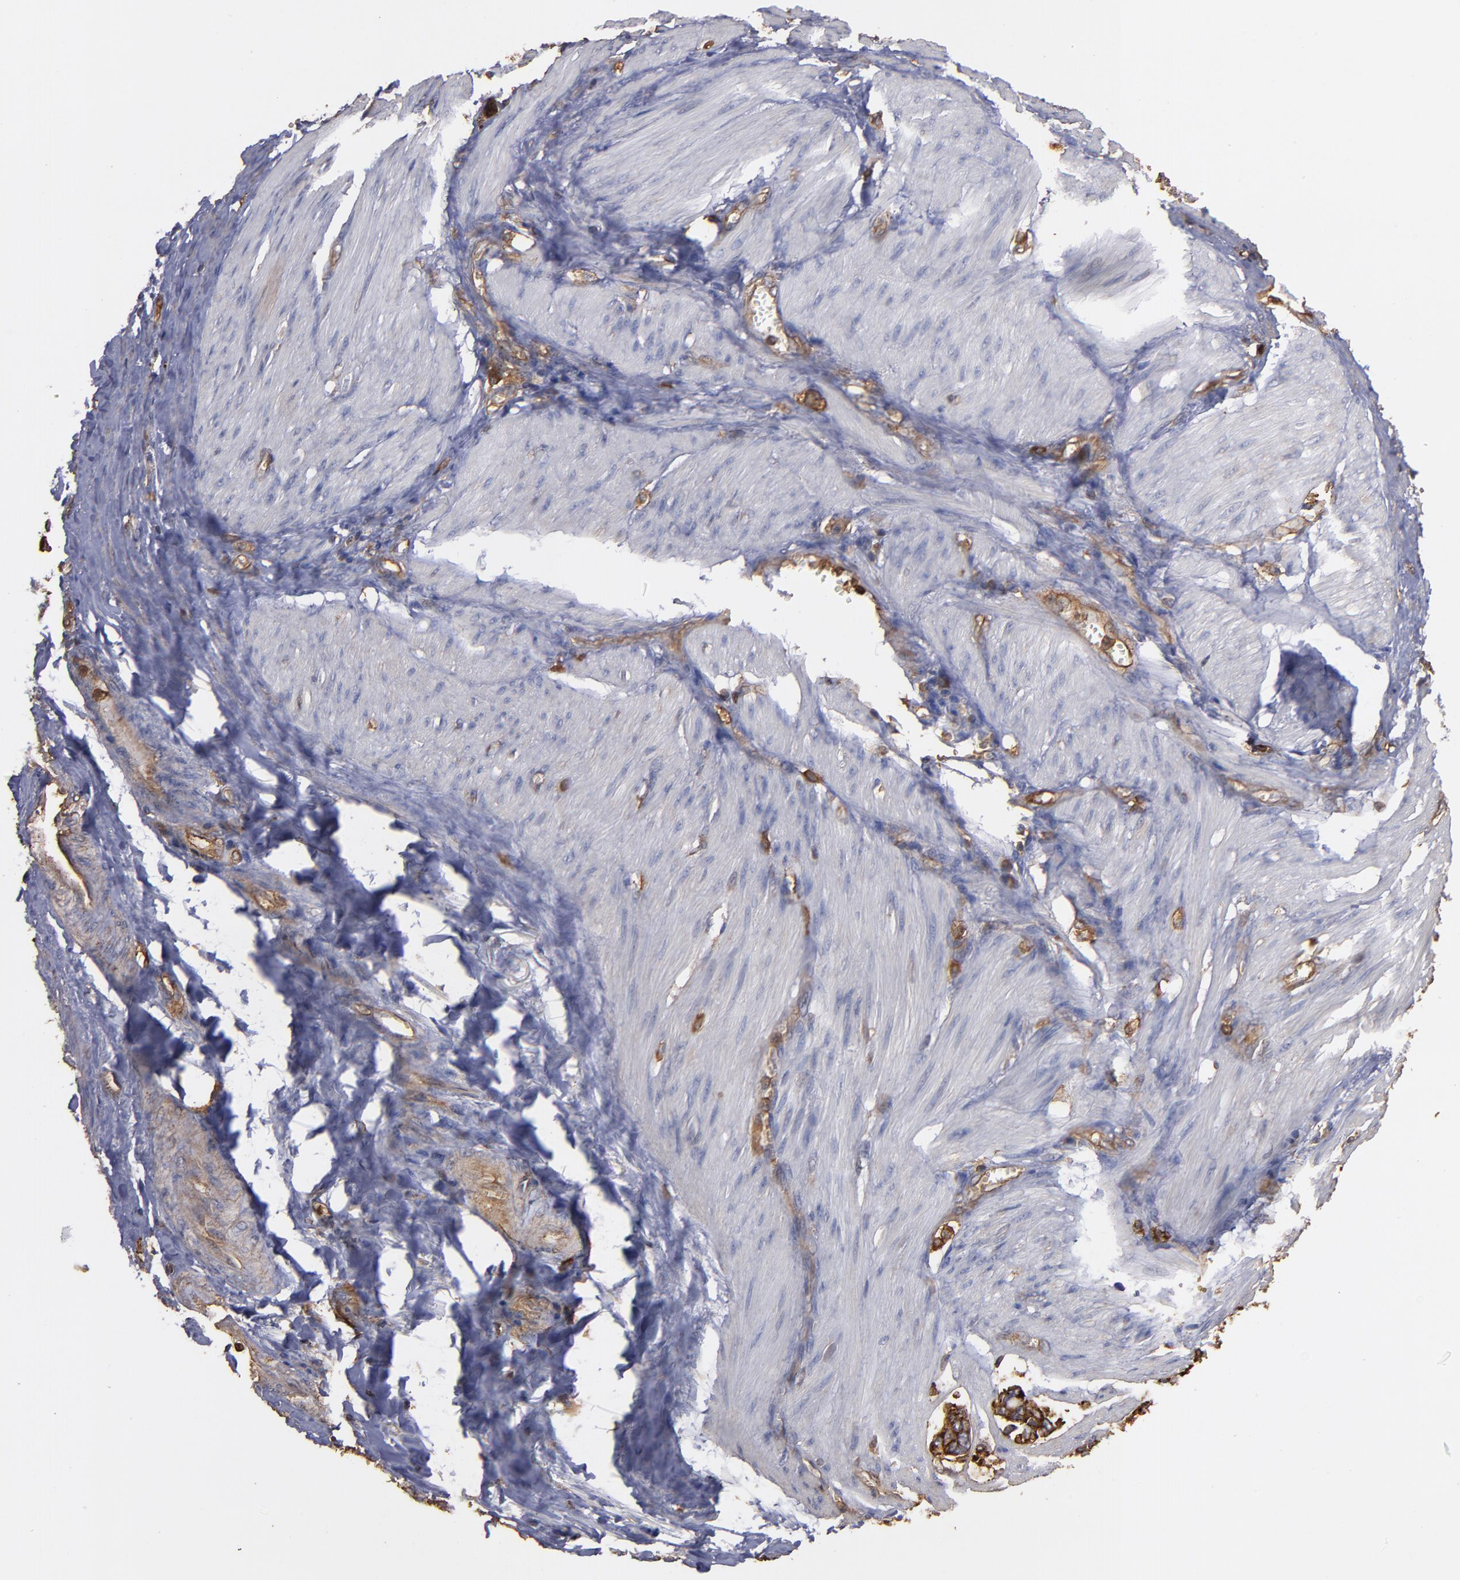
{"staining": {"intensity": "moderate", "quantity": ">75%", "location": "cytoplasmic/membranous"}, "tissue": "stomach cancer", "cell_type": "Tumor cells", "image_type": "cancer", "snomed": [{"axis": "morphology", "description": "Adenocarcinoma, NOS"}, {"axis": "topography", "description": "Stomach"}], "caption": "IHC of human stomach adenocarcinoma demonstrates medium levels of moderate cytoplasmic/membranous positivity in about >75% of tumor cells.", "gene": "ACTN4", "patient": {"sex": "male", "age": 78}}